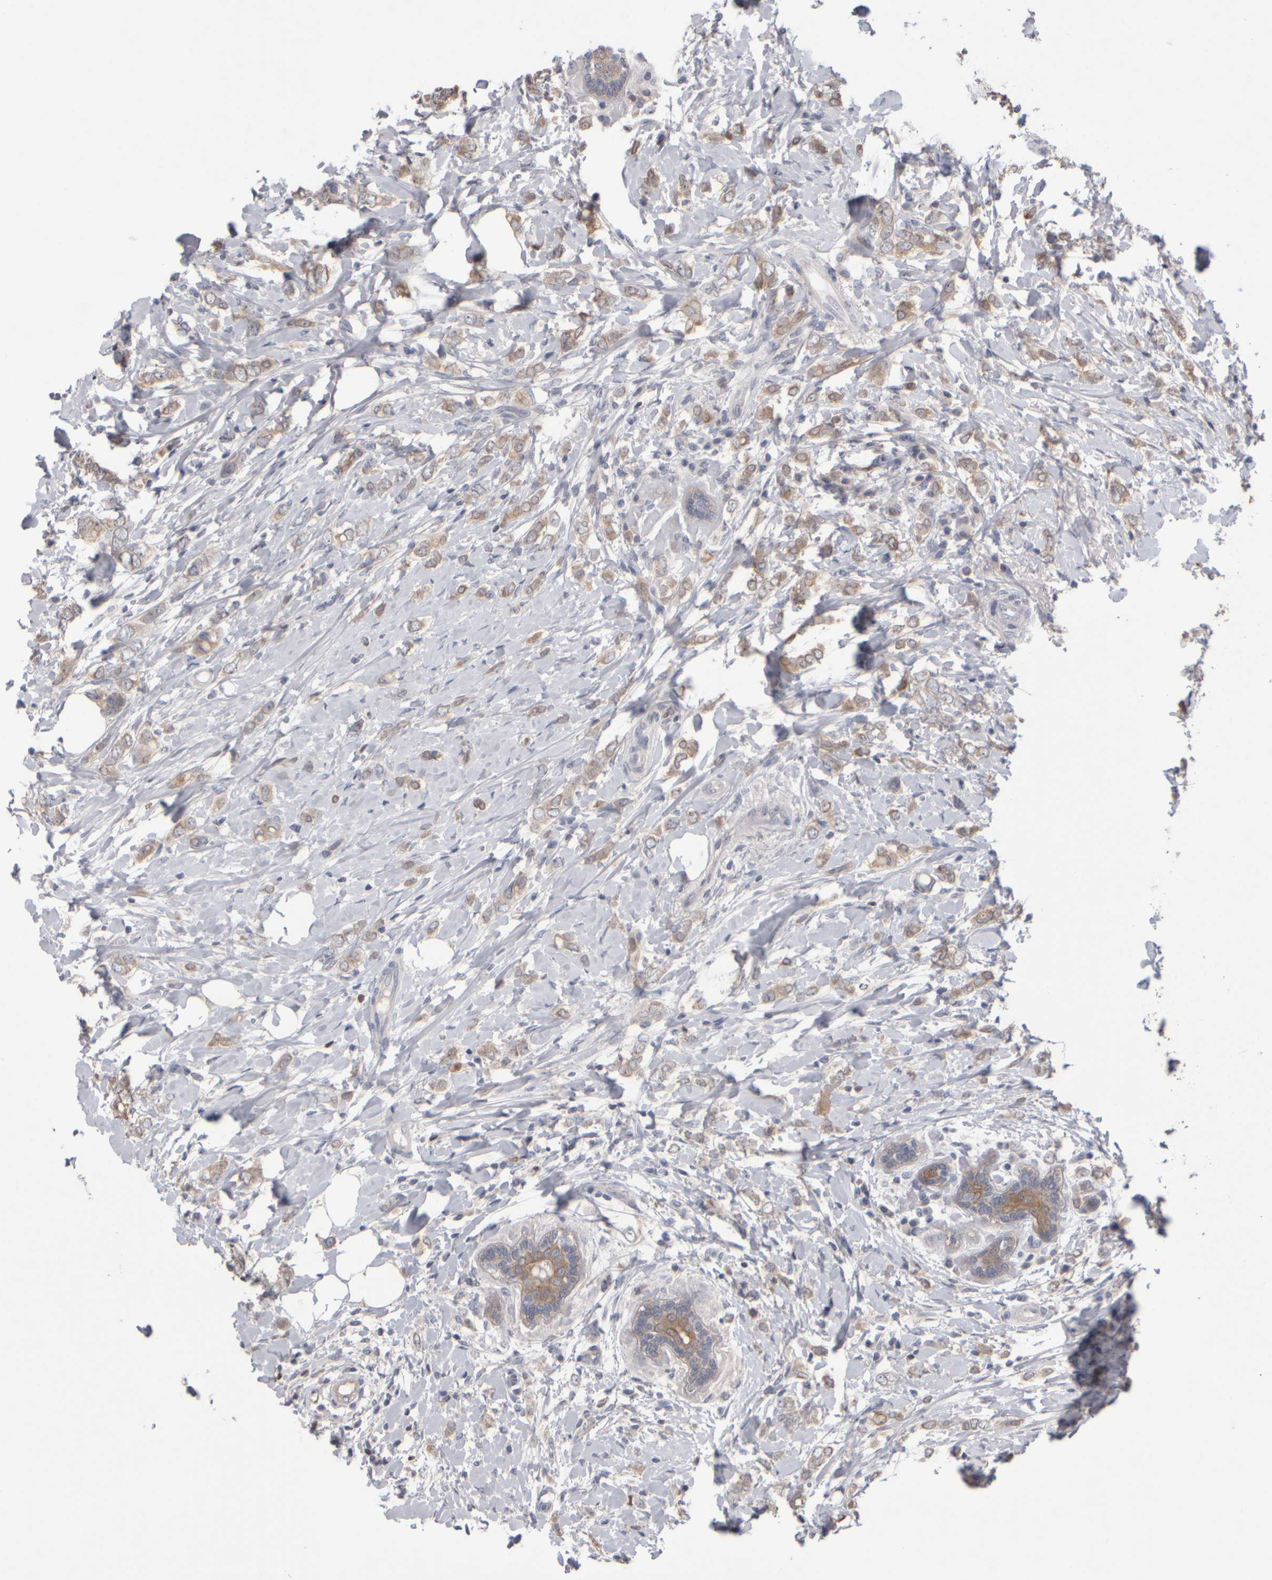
{"staining": {"intensity": "weak", "quantity": ">75%", "location": "cytoplasmic/membranous"}, "tissue": "breast cancer", "cell_type": "Tumor cells", "image_type": "cancer", "snomed": [{"axis": "morphology", "description": "Normal tissue, NOS"}, {"axis": "morphology", "description": "Lobular carcinoma"}, {"axis": "topography", "description": "Breast"}], "caption": "IHC (DAB (3,3'-diaminobenzidine)) staining of breast cancer exhibits weak cytoplasmic/membranous protein staining in about >75% of tumor cells. (Brightfield microscopy of DAB IHC at high magnification).", "gene": "EPHX2", "patient": {"sex": "female", "age": 47}}